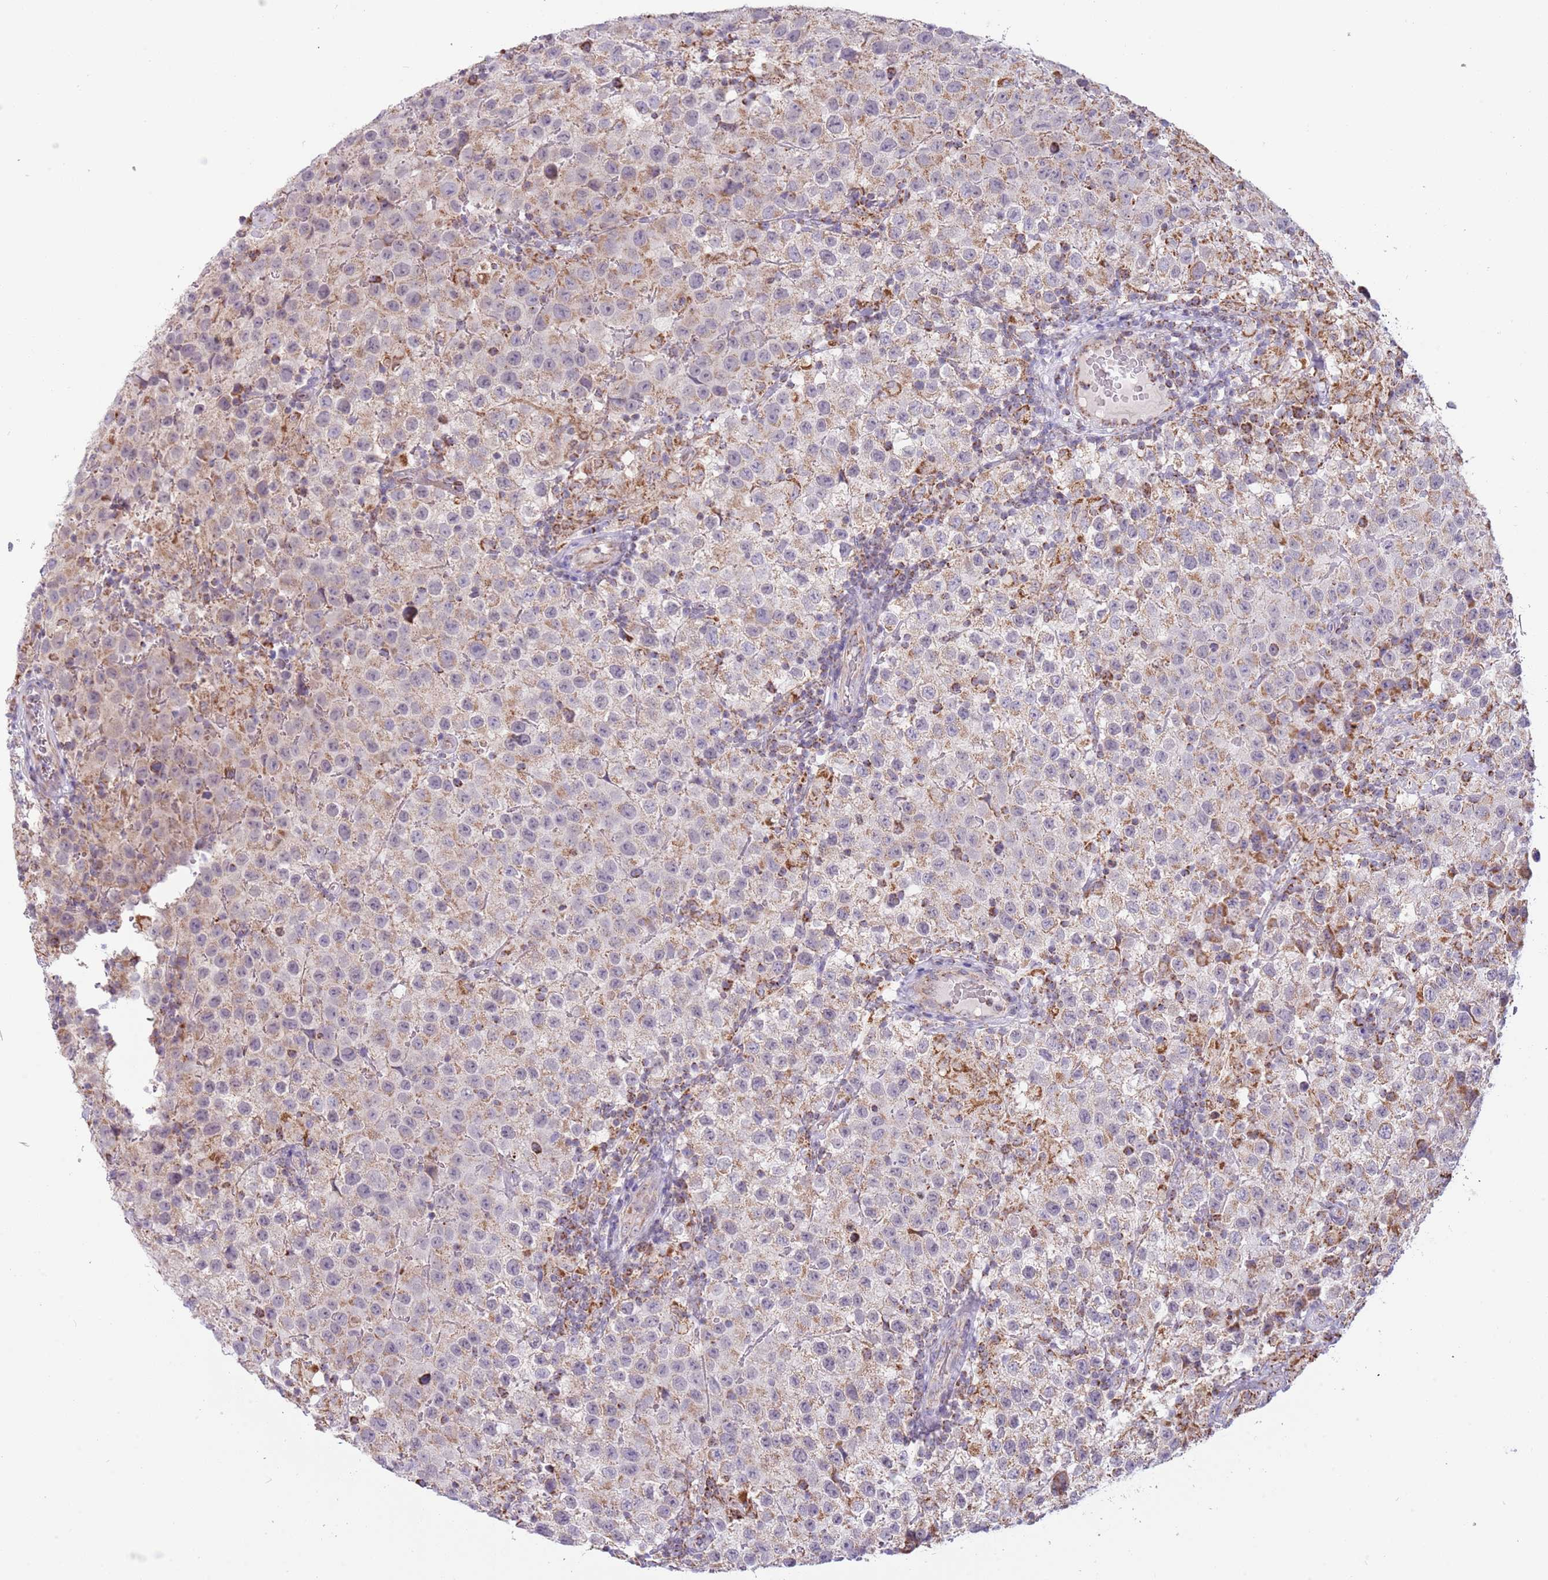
{"staining": {"intensity": "weak", "quantity": "<25%", "location": "cytoplasmic/membranous"}, "tissue": "testis cancer", "cell_type": "Tumor cells", "image_type": "cancer", "snomed": [{"axis": "morphology", "description": "Seminoma, NOS"}, {"axis": "morphology", "description": "Carcinoma, Embryonal, NOS"}, {"axis": "topography", "description": "Testis"}], "caption": "Immunohistochemical staining of human testis cancer demonstrates no significant positivity in tumor cells.", "gene": "LHX6", "patient": {"sex": "male", "age": 41}}